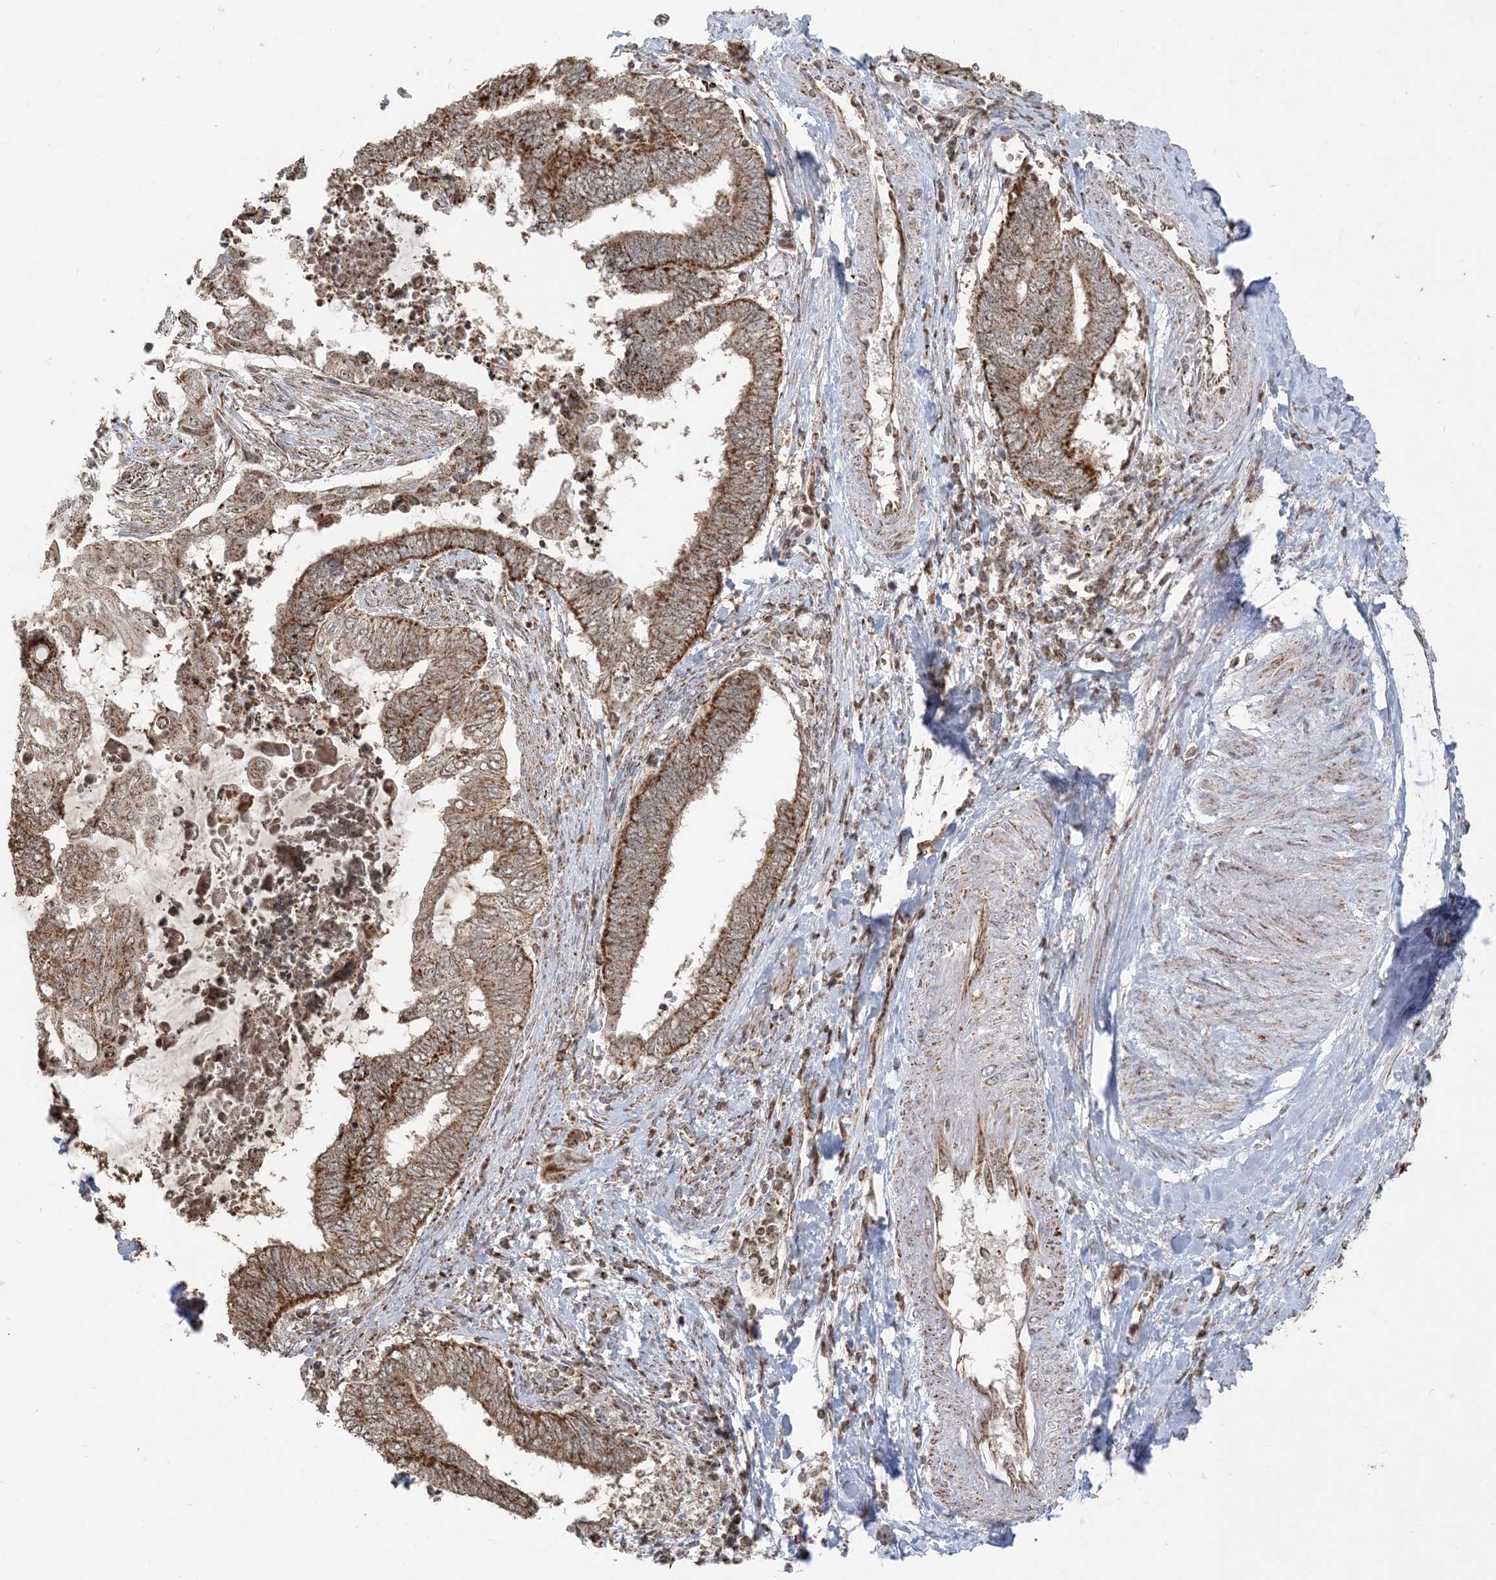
{"staining": {"intensity": "strong", "quantity": ">75%", "location": "cytoplasmic/membranous"}, "tissue": "endometrial cancer", "cell_type": "Tumor cells", "image_type": "cancer", "snomed": [{"axis": "morphology", "description": "Adenocarcinoma, NOS"}, {"axis": "topography", "description": "Uterus"}, {"axis": "topography", "description": "Endometrium"}], "caption": "A histopathology image of human adenocarcinoma (endometrial) stained for a protein reveals strong cytoplasmic/membranous brown staining in tumor cells.", "gene": "MAPKBP1", "patient": {"sex": "female", "age": 70}}